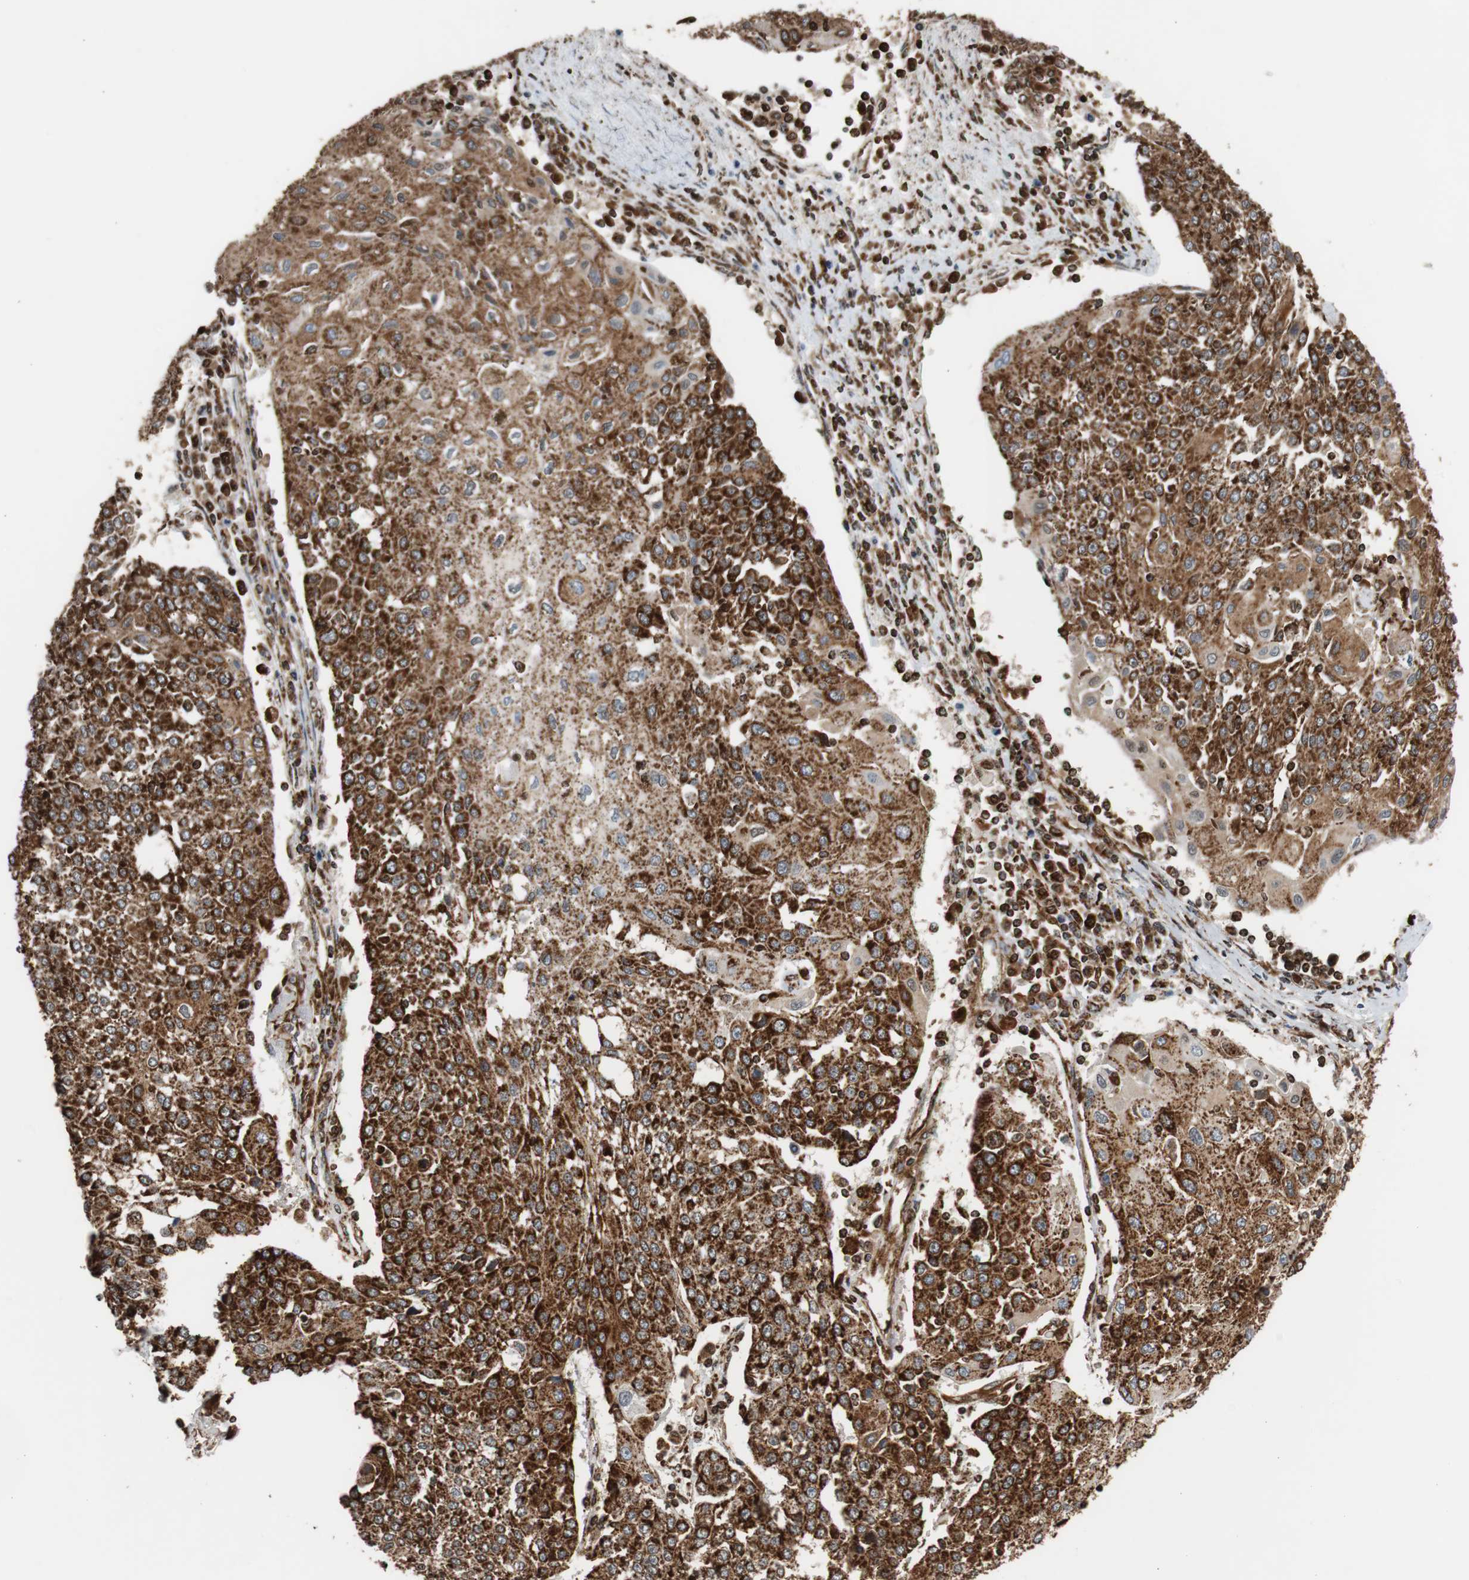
{"staining": {"intensity": "strong", "quantity": ">75%", "location": "cytoplasmic/membranous"}, "tissue": "urothelial cancer", "cell_type": "Tumor cells", "image_type": "cancer", "snomed": [{"axis": "morphology", "description": "Urothelial carcinoma, High grade"}, {"axis": "topography", "description": "Urinary bladder"}], "caption": "A brown stain shows strong cytoplasmic/membranous expression of a protein in urothelial carcinoma (high-grade) tumor cells.", "gene": "HSPA9", "patient": {"sex": "female", "age": 85}}